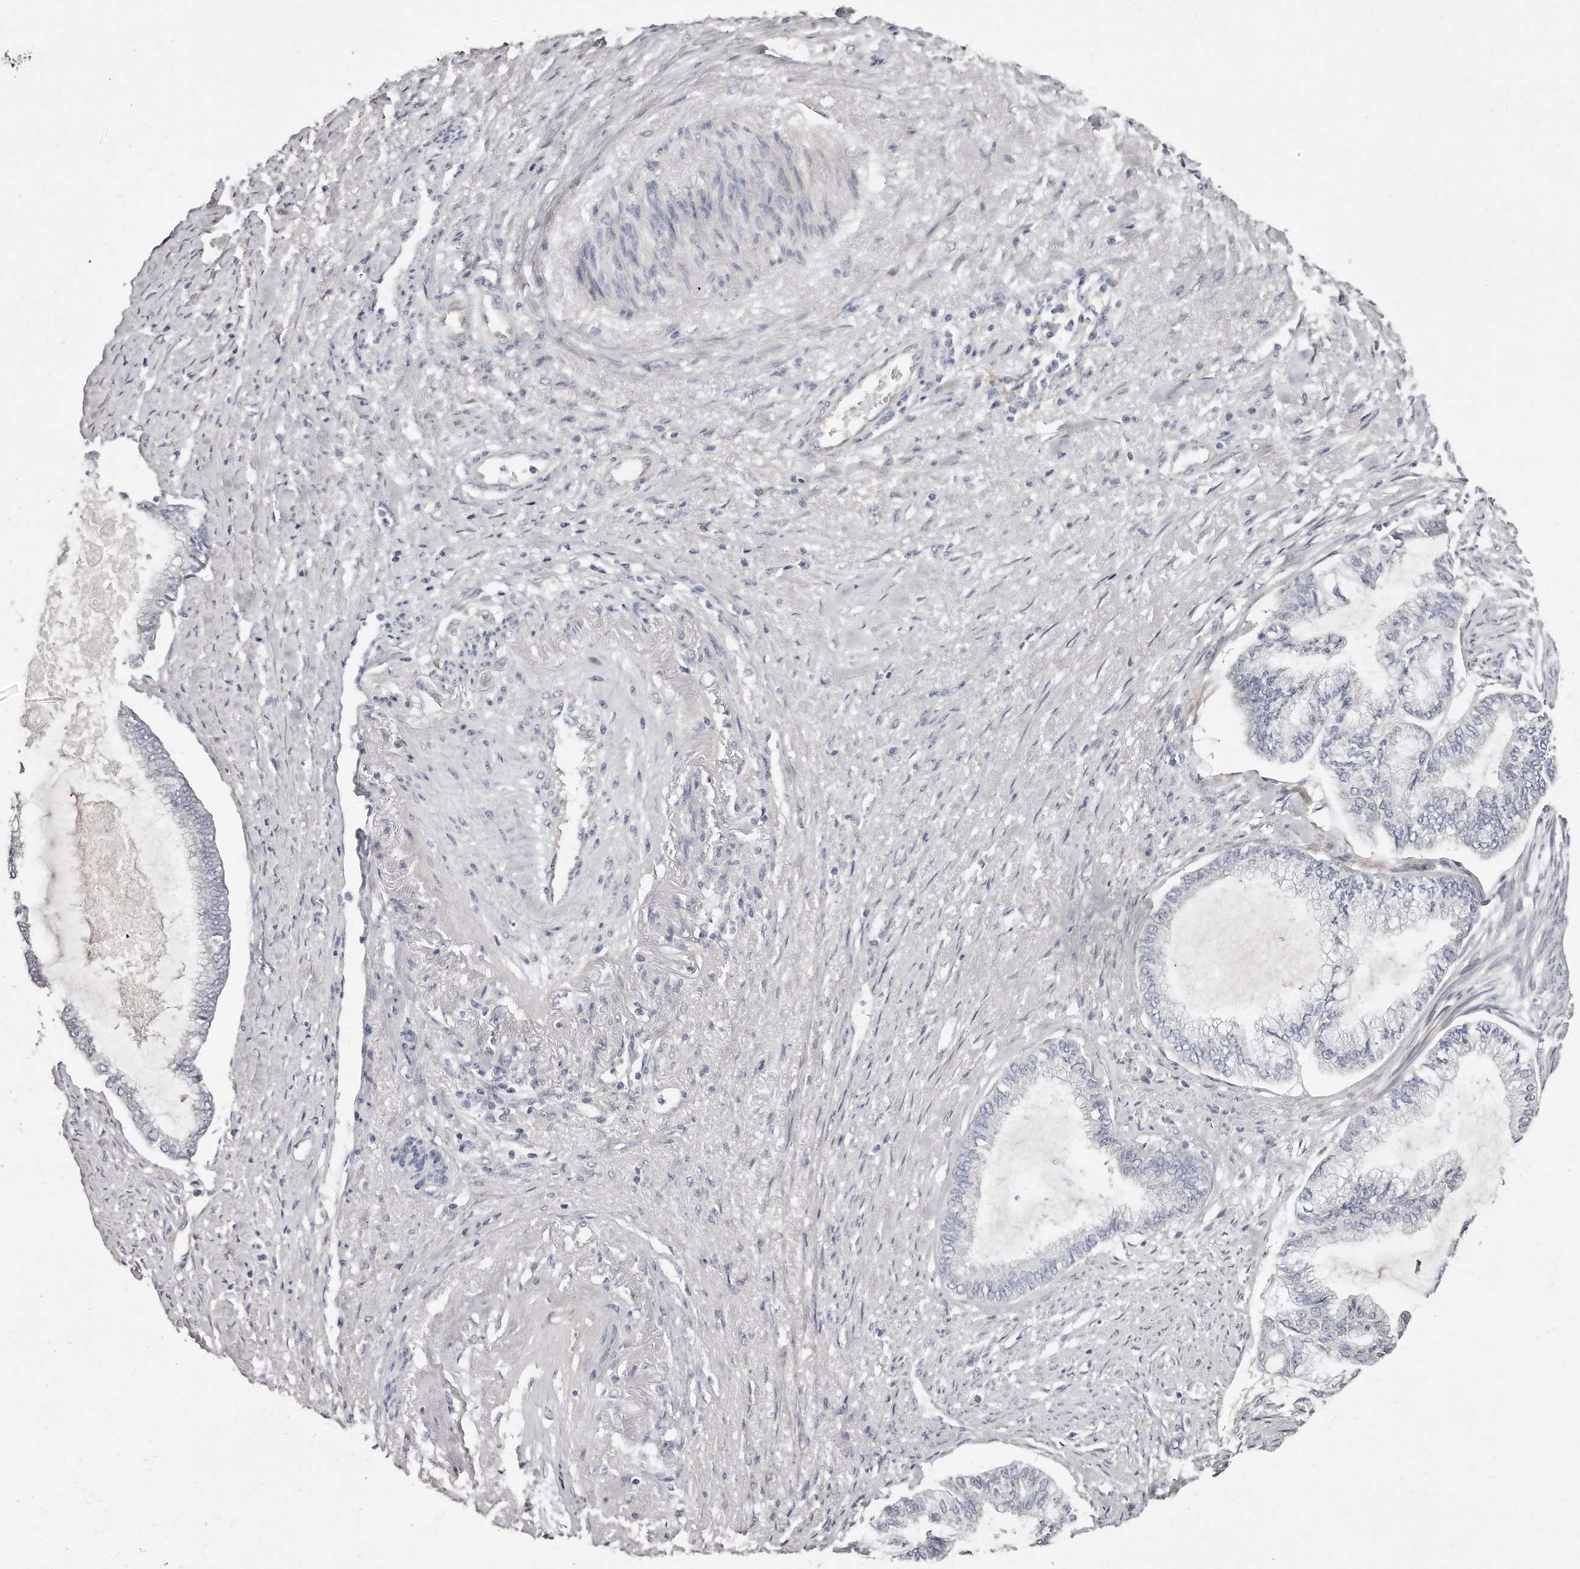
{"staining": {"intensity": "negative", "quantity": "none", "location": "none"}, "tissue": "endometrial cancer", "cell_type": "Tumor cells", "image_type": "cancer", "snomed": [{"axis": "morphology", "description": "Adenocarcinoma, NOS"}, {"axis": "topography", "description": "Endometrium"}], "caption": "Adenocarcinoma (endometrial) was stained to show a protein in brown. There is no significant staining in tumor cells. (Brightfield microscopy of DAB IHC at high magnification).", "gene": "TTLL4", "patient": {"sex": "female", "age": 86}}